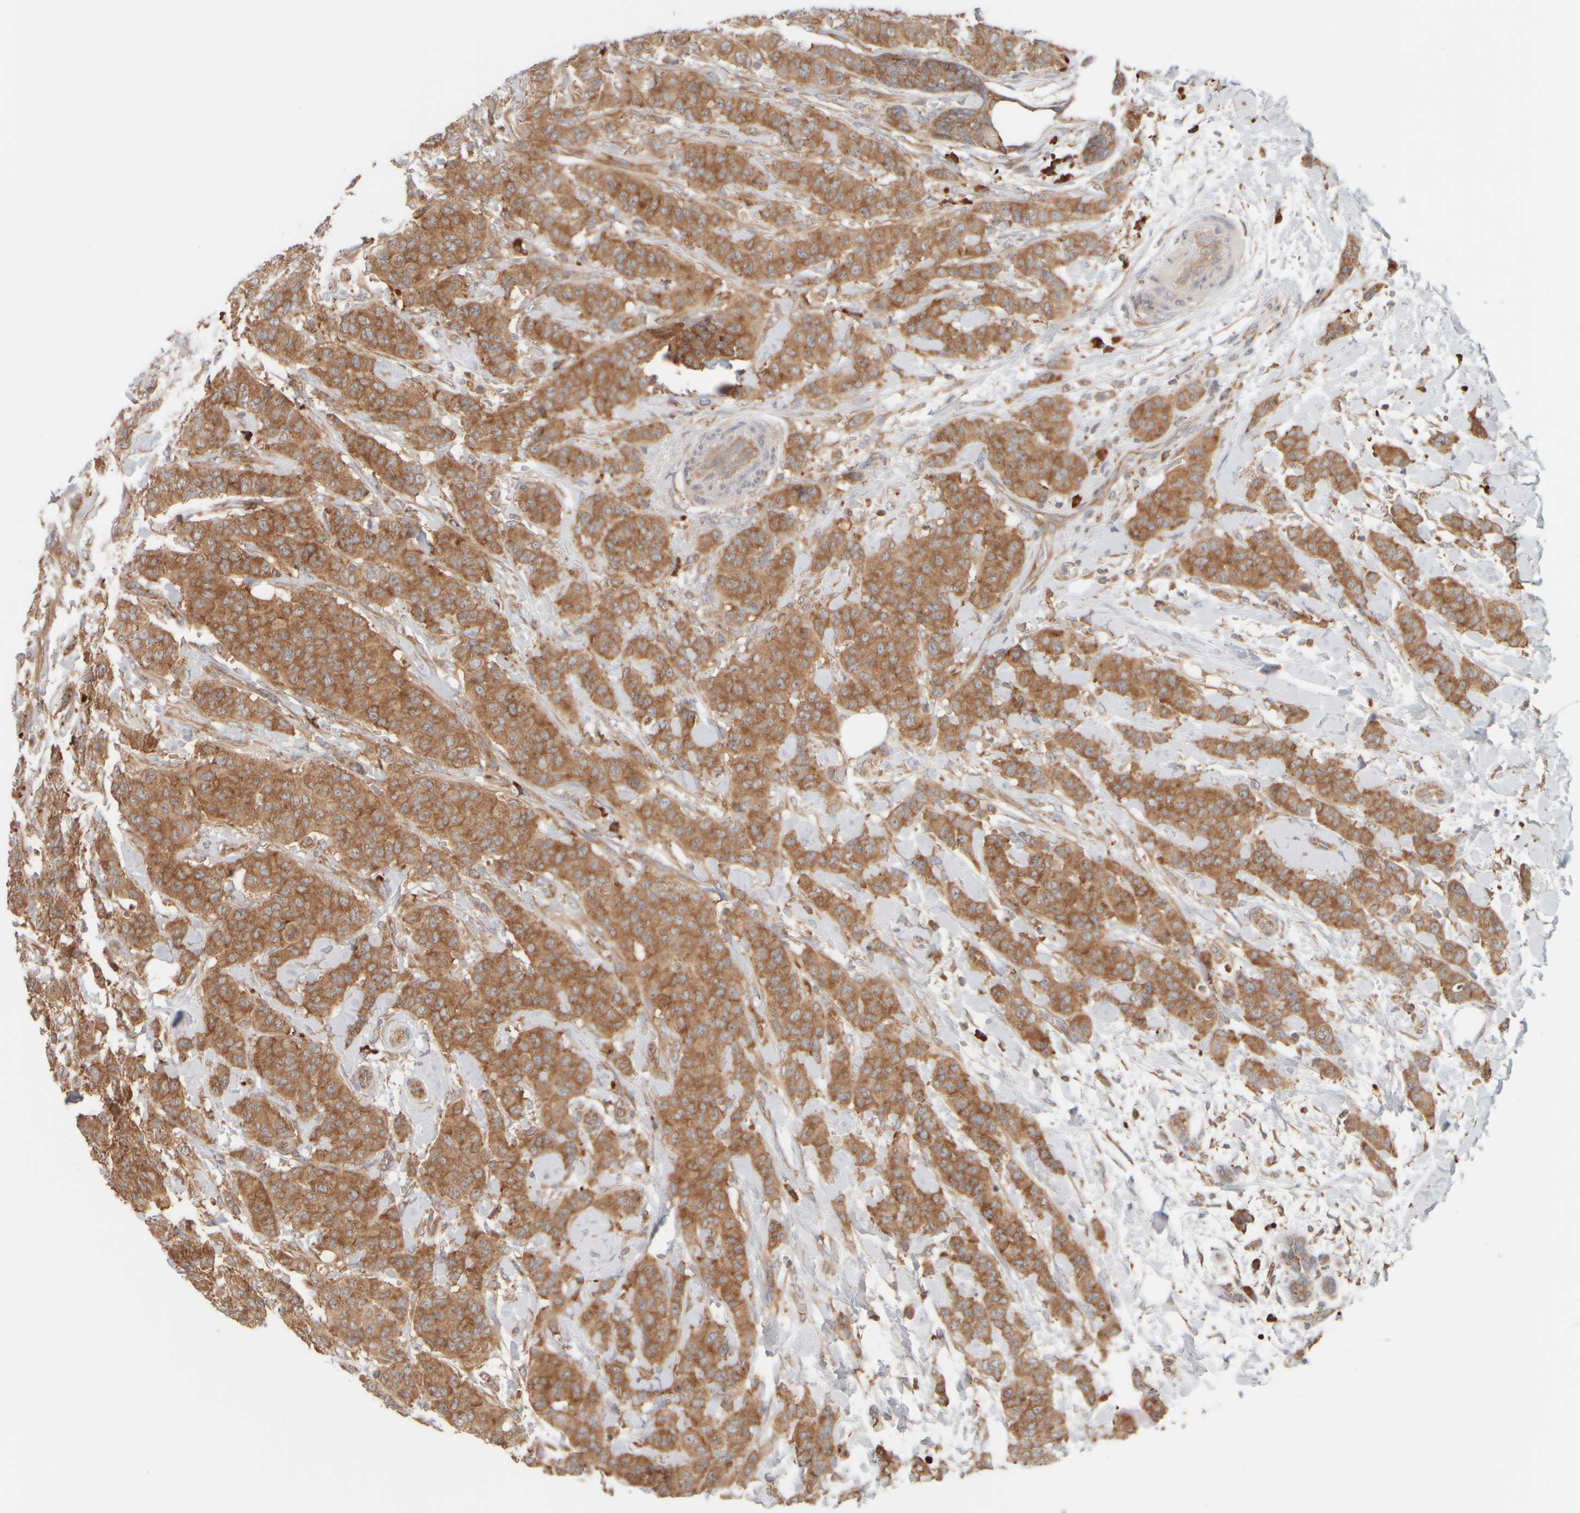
{"staining": {"intensity": "moderate", "quantity": ">75%", "location": "cytoplasmic/membranous"}, "tissue": "breast cancer", "cell_type": "Tumor cells", "image_type": "cancer", "snomed": [{"axis": "morphology", "description": "Normal tissue, NOS"}, {"axis": "morphology", "description": "Duct carcinoma"}, {"axis": "topography", "description": "Breast"}], "caption": "Tumor cells reveal medium levels of moderate cytoplasmic/membranous positivity in approximately >75% of cells in breast cancer (intraductal carcinoma).", "gene": "EIF2B3", "patient": {"sex": "female", "age": 40}}